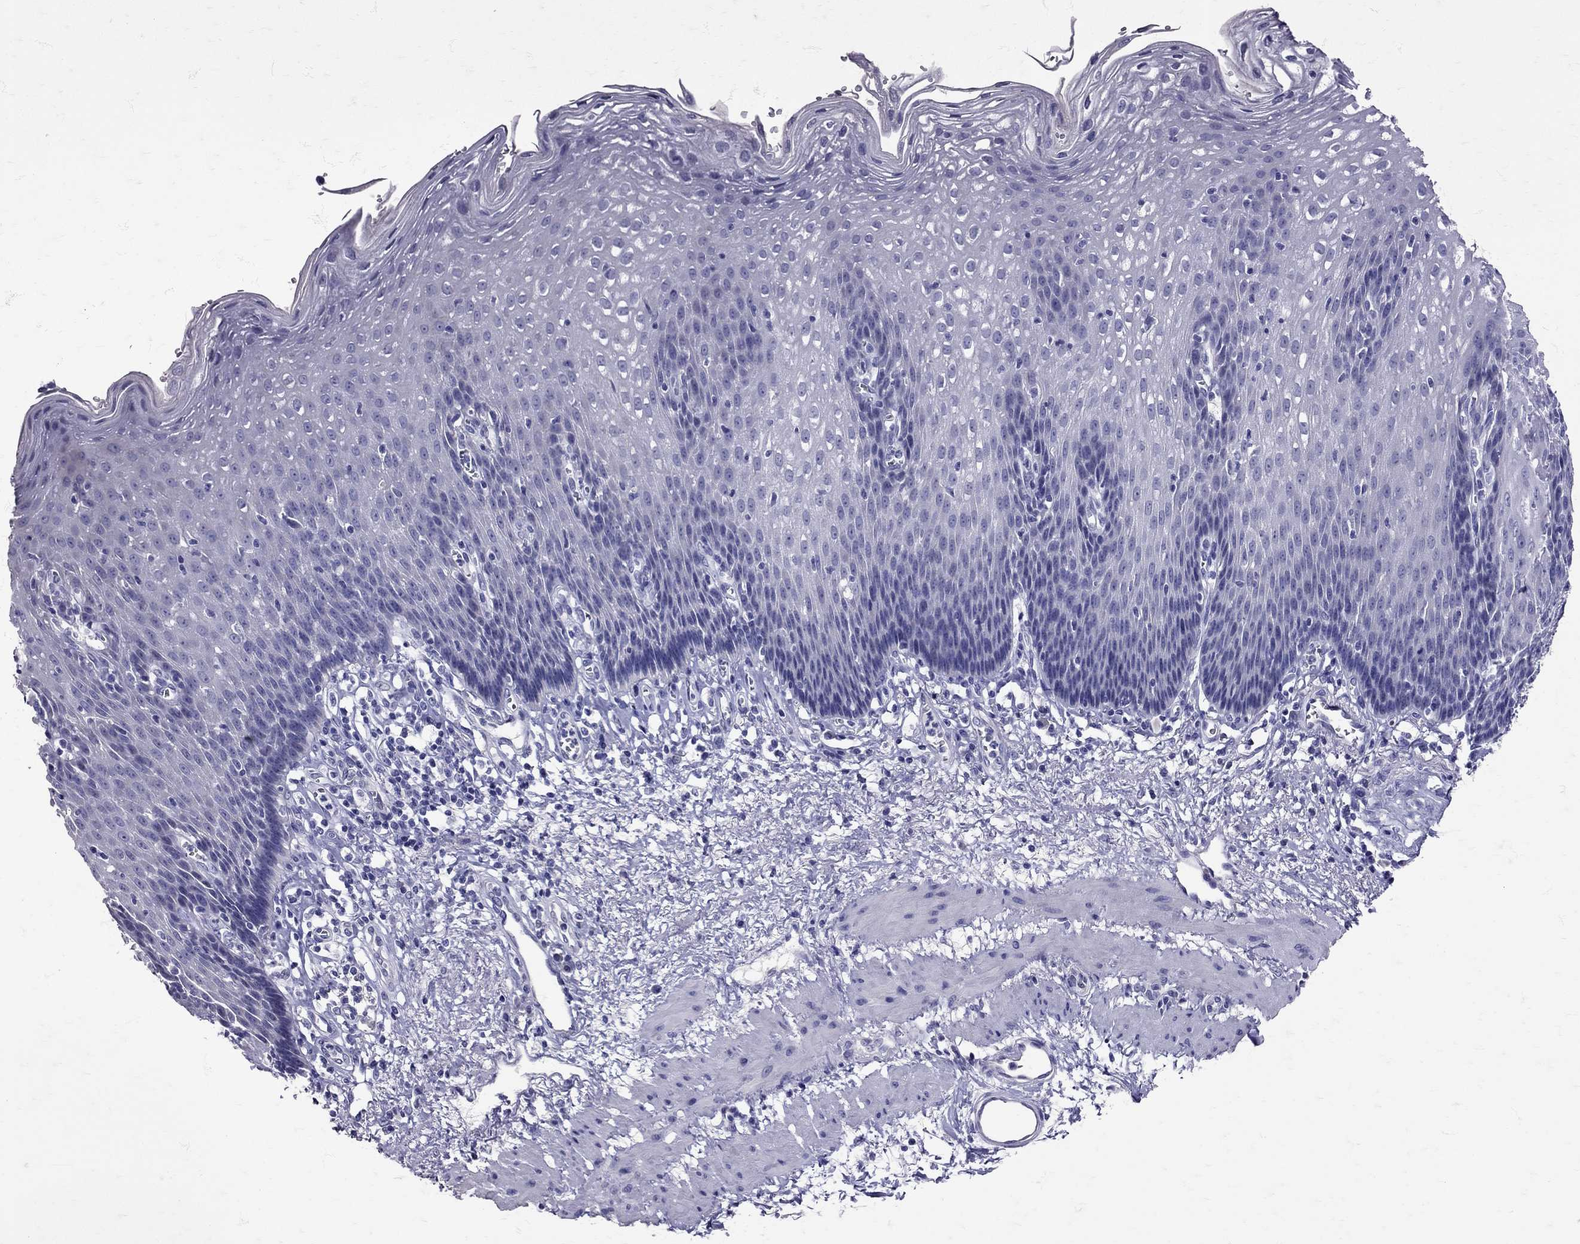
{"staining": {"intensity": "negative", "quantity": "none", "location": "none"}, "tissue": "esophagus", "cell_type": "Squamous epithelial cells", "image_type": "normal", "snomed": [{"axis": "morphology", "description": "Normal tissue, NOS"}, {"axis": "topography", "description": "Esophagus"}], "caption": "There is no significant positivity in squamous epithelial cells of esophagus. Nuclei are stained in blue.", "gene": "SST", "patient": {"sex": "male", "age": 57}}